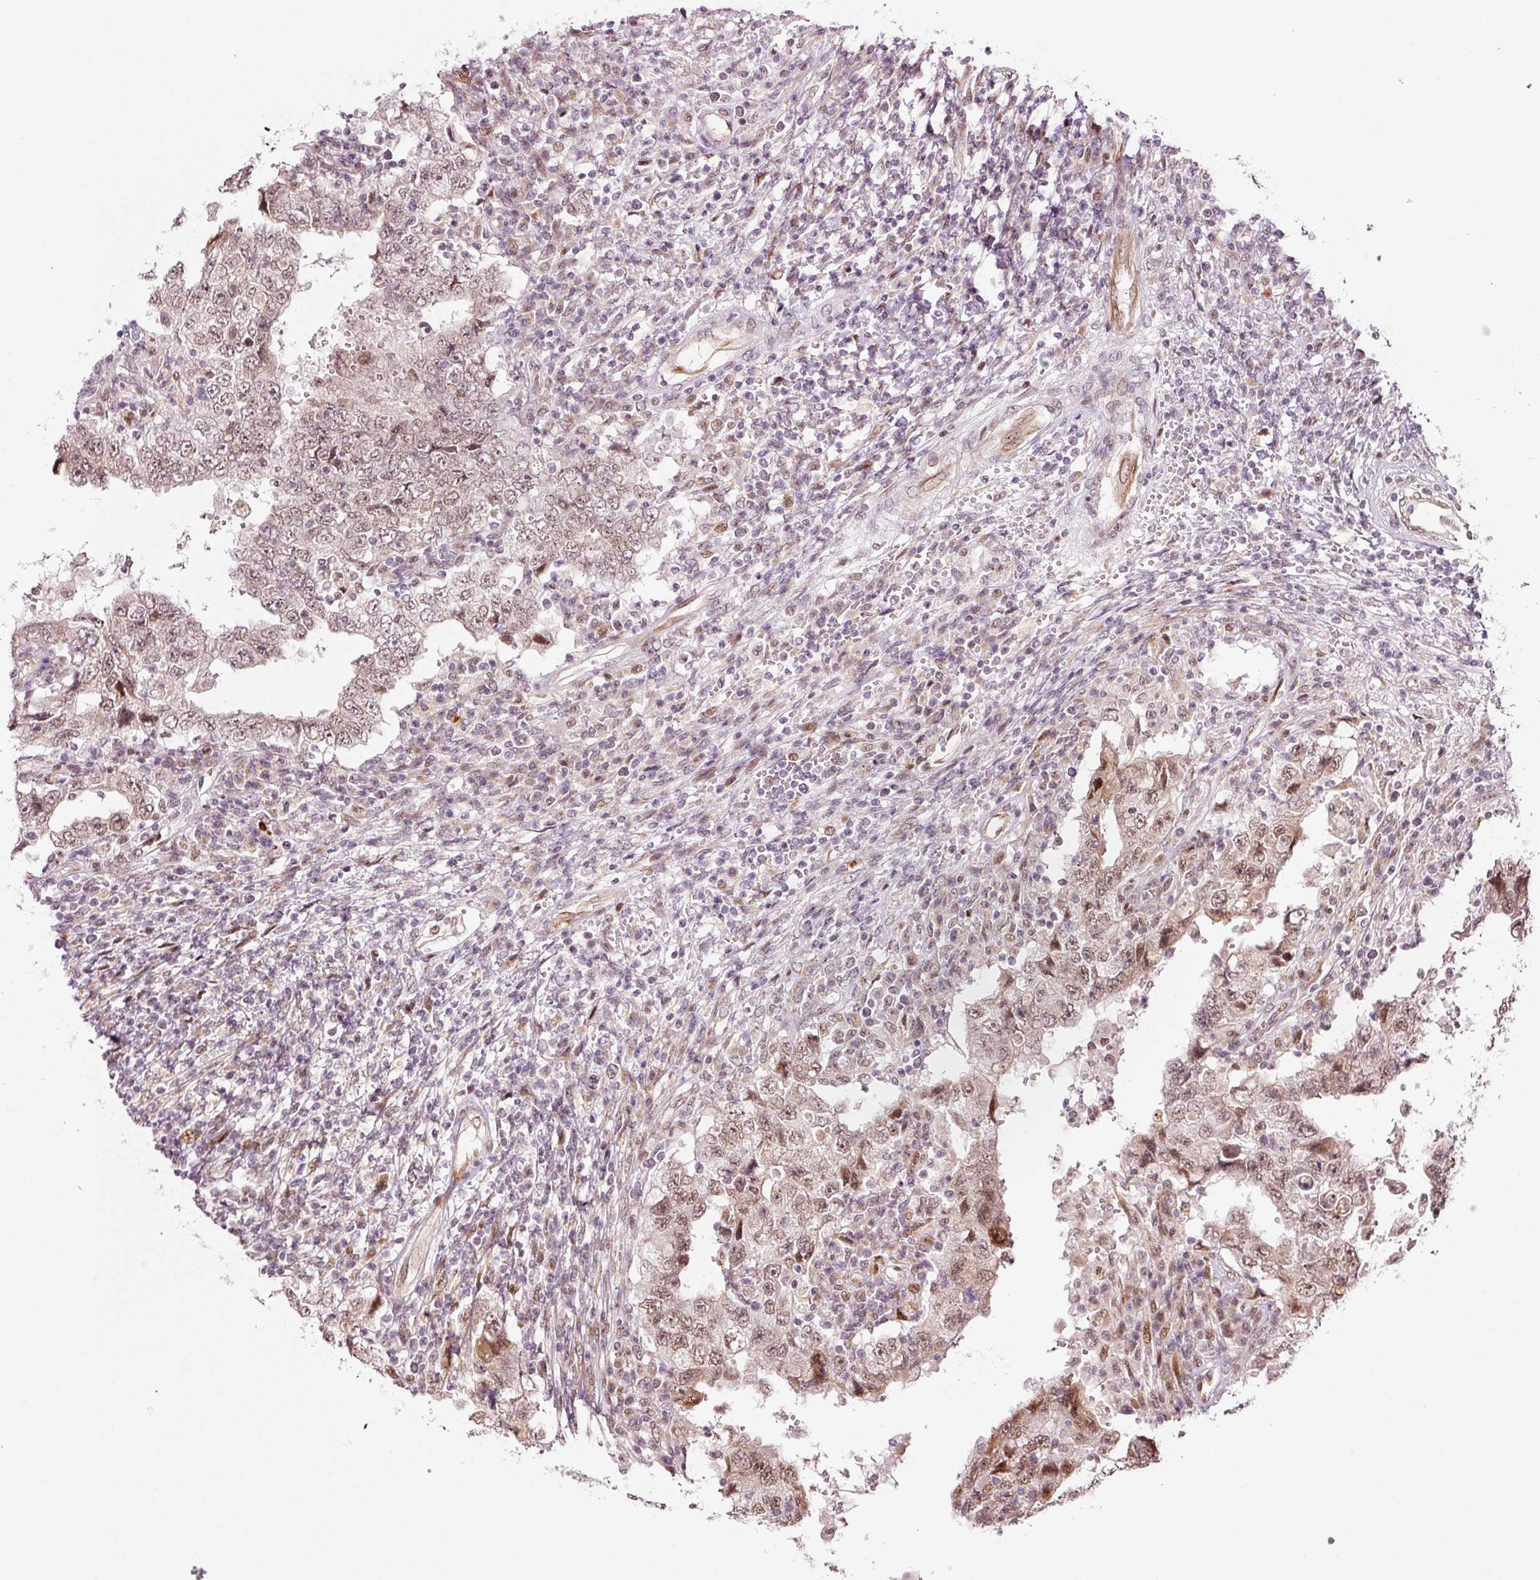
{"staining": {"intensity": "moderate", "quantity": "25%-75%", "location": "nuclear"}, "tissue": "testis cancer", "cell_type": "Tumor cells", "image_type": "cancer", "snomed": [{"axis": "morphology", "description": "Carcinoma, Embryonal, NOS"}, {"axis": "topography", "description": "Testis"}], "caption": "Immunohistochemical staining of testis cancer (embryonal carcinoma) reveals medium levels of moderate nuclear protein expression in approximately 25%-75% of tumor cells.", "gene": "ANKRD20A1", "patient": {"sex": "male", "age": 26}}